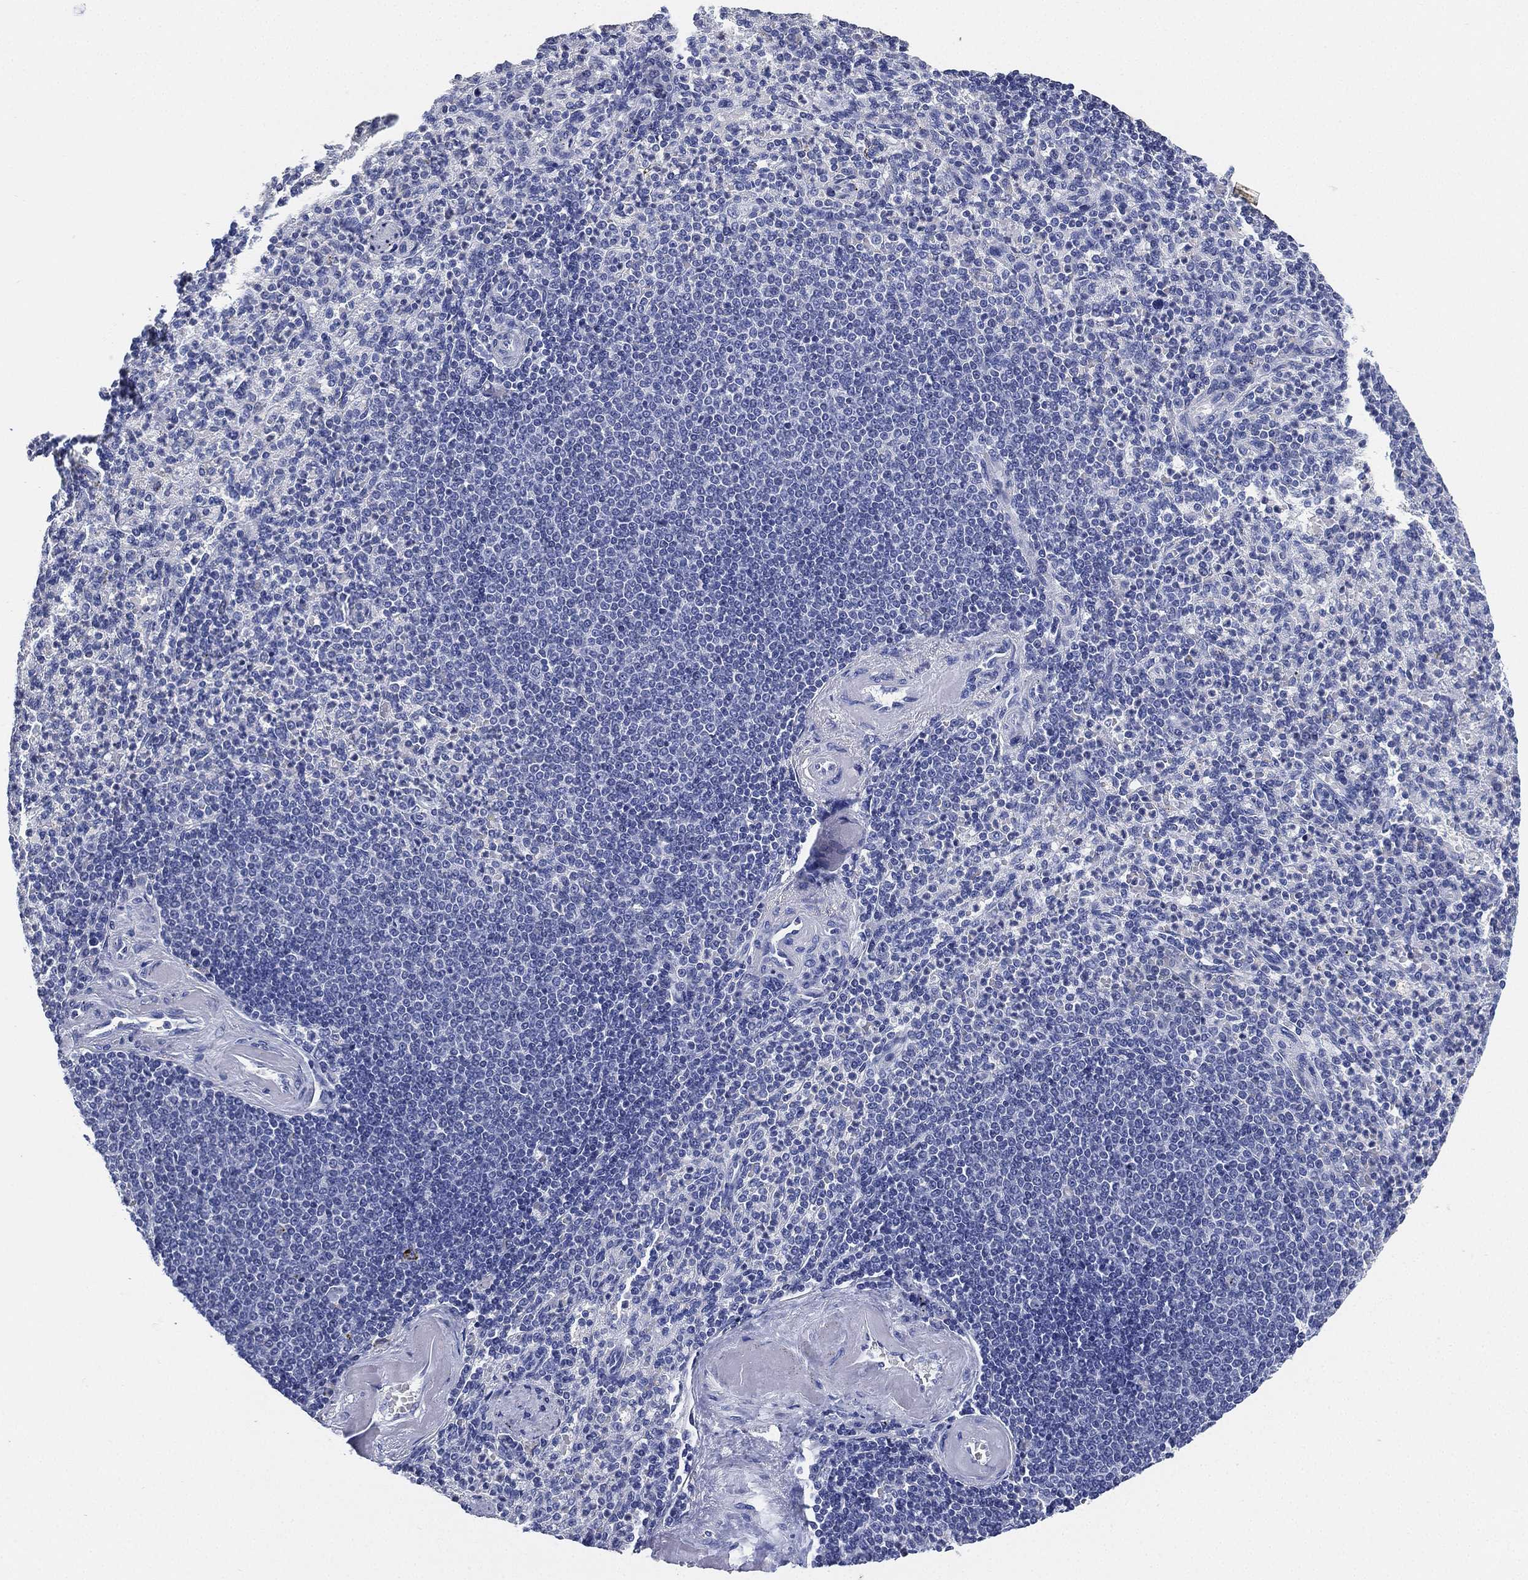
{"staining": {"intensity": "negative", "quantity": "none", "location": "none"}, "tissue": "spleen", "cell_type": "Cells in red pulp", "image_type": "normal", "snomed": [{"axis": "morphology", "description": "Normal tissue, NOS"}, {"axis": "topography", "description": "Spleen"}], "caption": "IHC image of unremarkable human spleen stained for a protein (brown), which exhibits no positivity in cells in red pulp. (DAB IHC, high magnification).", "gene": "IYD", "patient": {"sex": "female", "age": 74}}